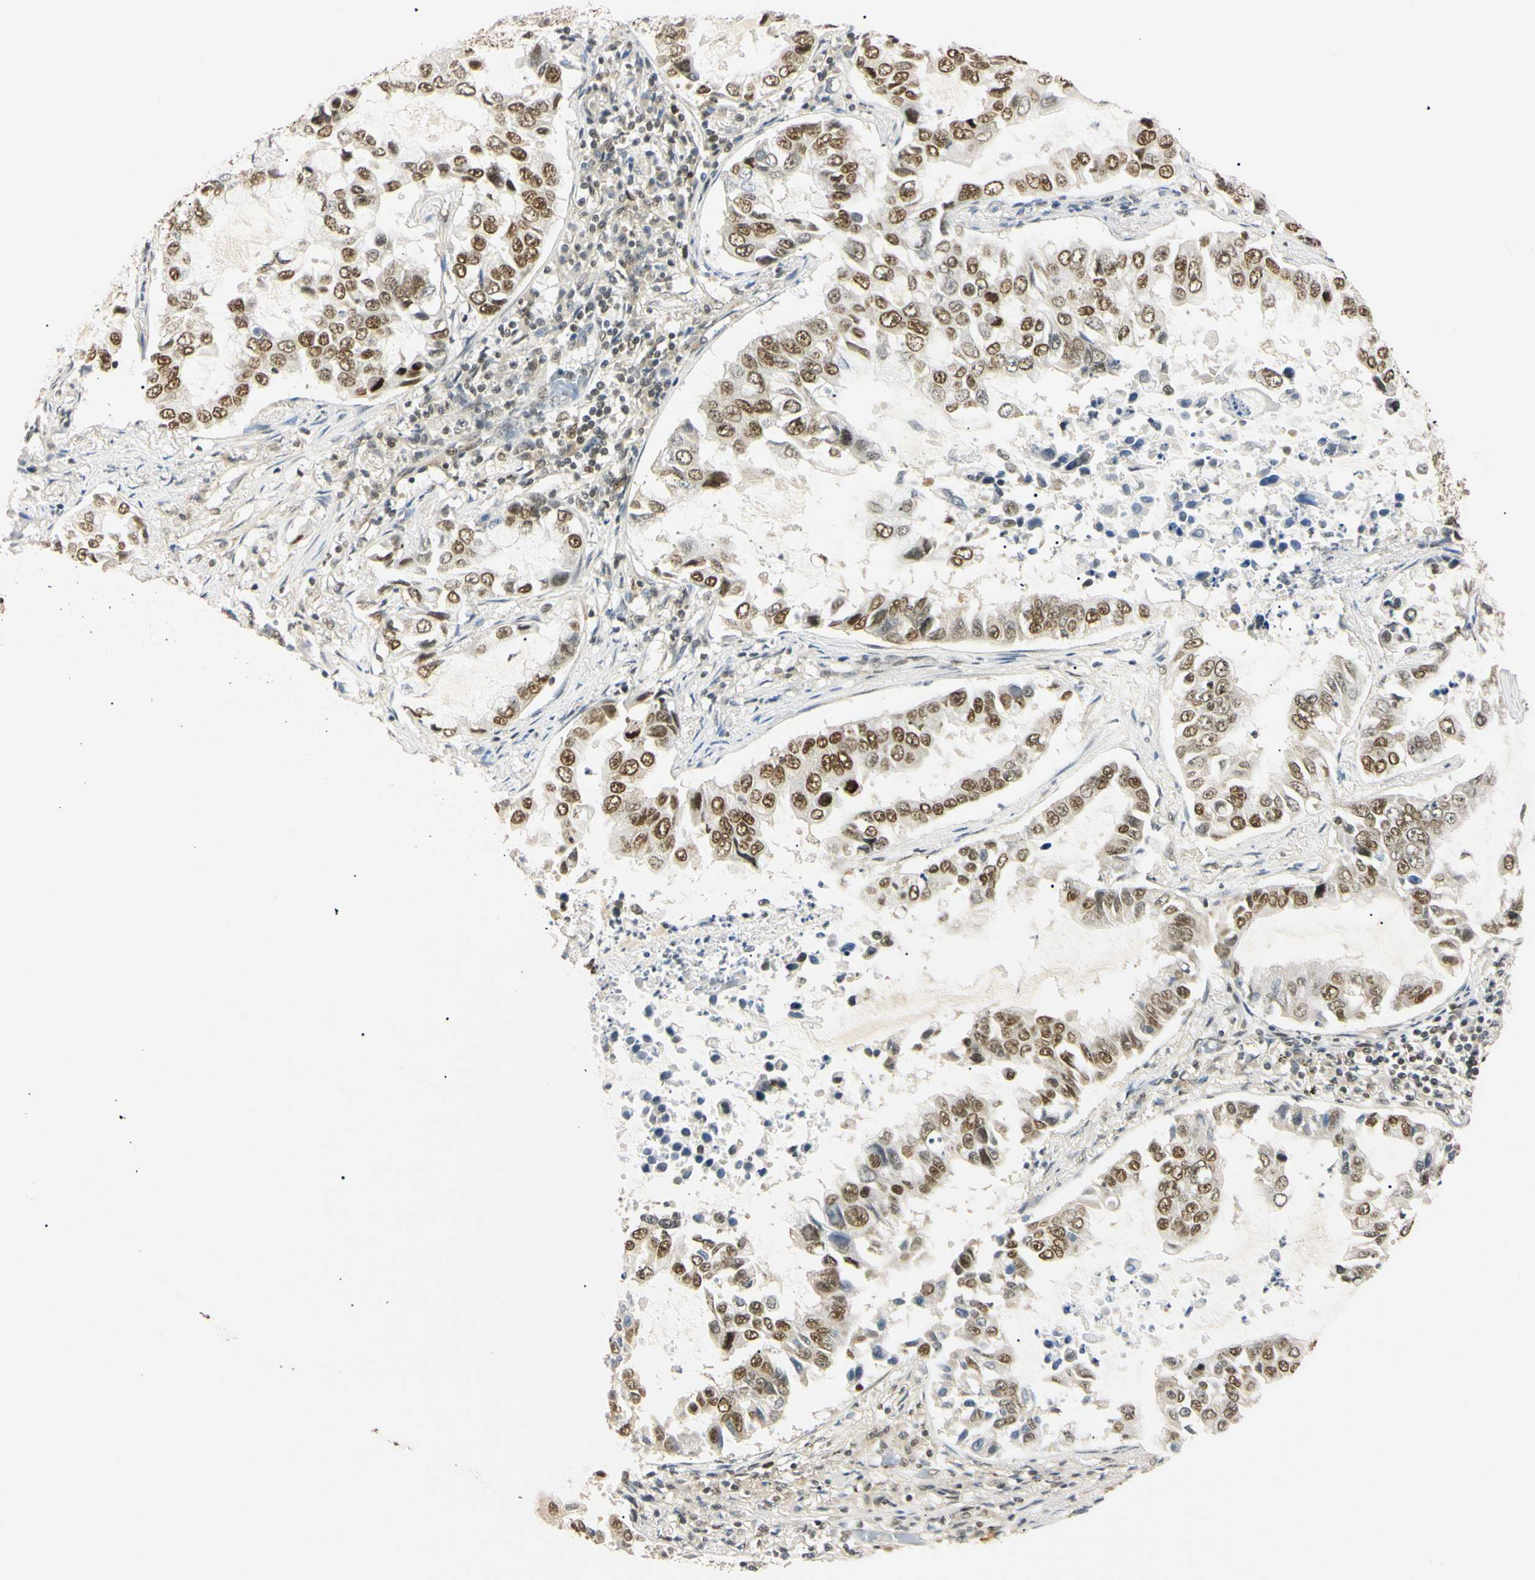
{"staining": {"intensity": "strong", "quantity": ">75%", "location": "nuclear"}, "tissue": "lung cancer", "cell_type": "Tumor cells", "image_type": "cancer", "snomed": [{"axis": "morphology", "description": "Adenocarcinoma, NOS"}, {"axis": "topography", "description": "Lung"}], "caption": "Immunohistochemistry (IHC) (DAB (3,3'-diaminobenzidine)) staining of human adenocarcinoma (lung) displays strong nuclear protein expression in approximately >75% of tumor cells. (DAB (3,3'-diaminobenzidine) = brown stain, brightfield microscopy at high magnification).", "gene": "SMARCA5", "patient": {"sex": "male", "age": 64}}